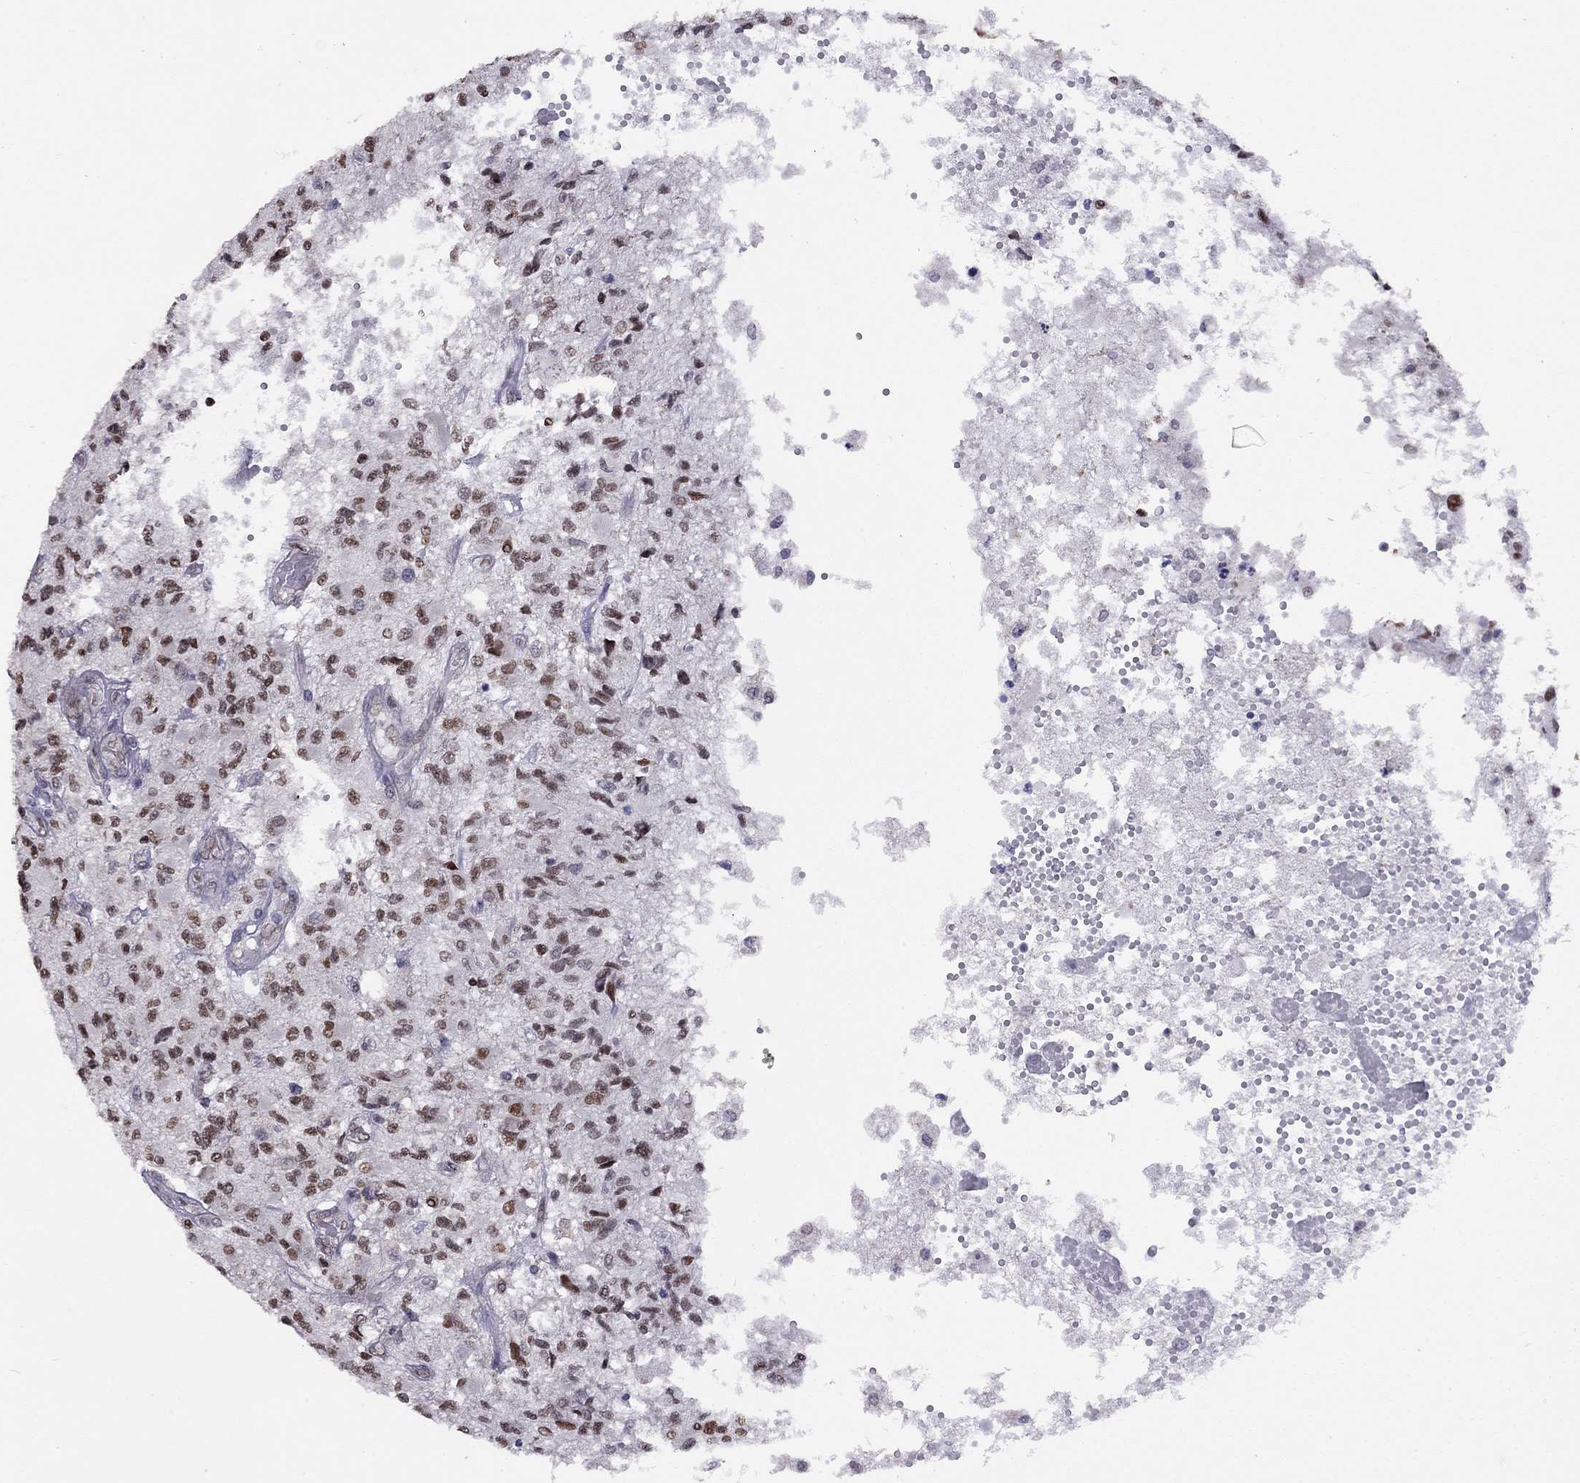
{"staining": {"intensity": "moderate", "quantity": ">75%", "location": "nuclear"}, "tissue": "glioma", "cell_type": "Tumor cells", "image_type": "cancer", "snomed": [{"axis": "morphology", "description": "Glioma, malignant, High grade"}, {"axis": "topography", "description": "Brain"}], "caption": "IHC micrograph of human high-grade glioma (malignant) stained for a protein (brown), which demonstrates medium levels of moderate nuclear positivity in approximately >75% of tumor cells.", "gene": "HES5", "patient": {"sex": "female", "age": 63}}